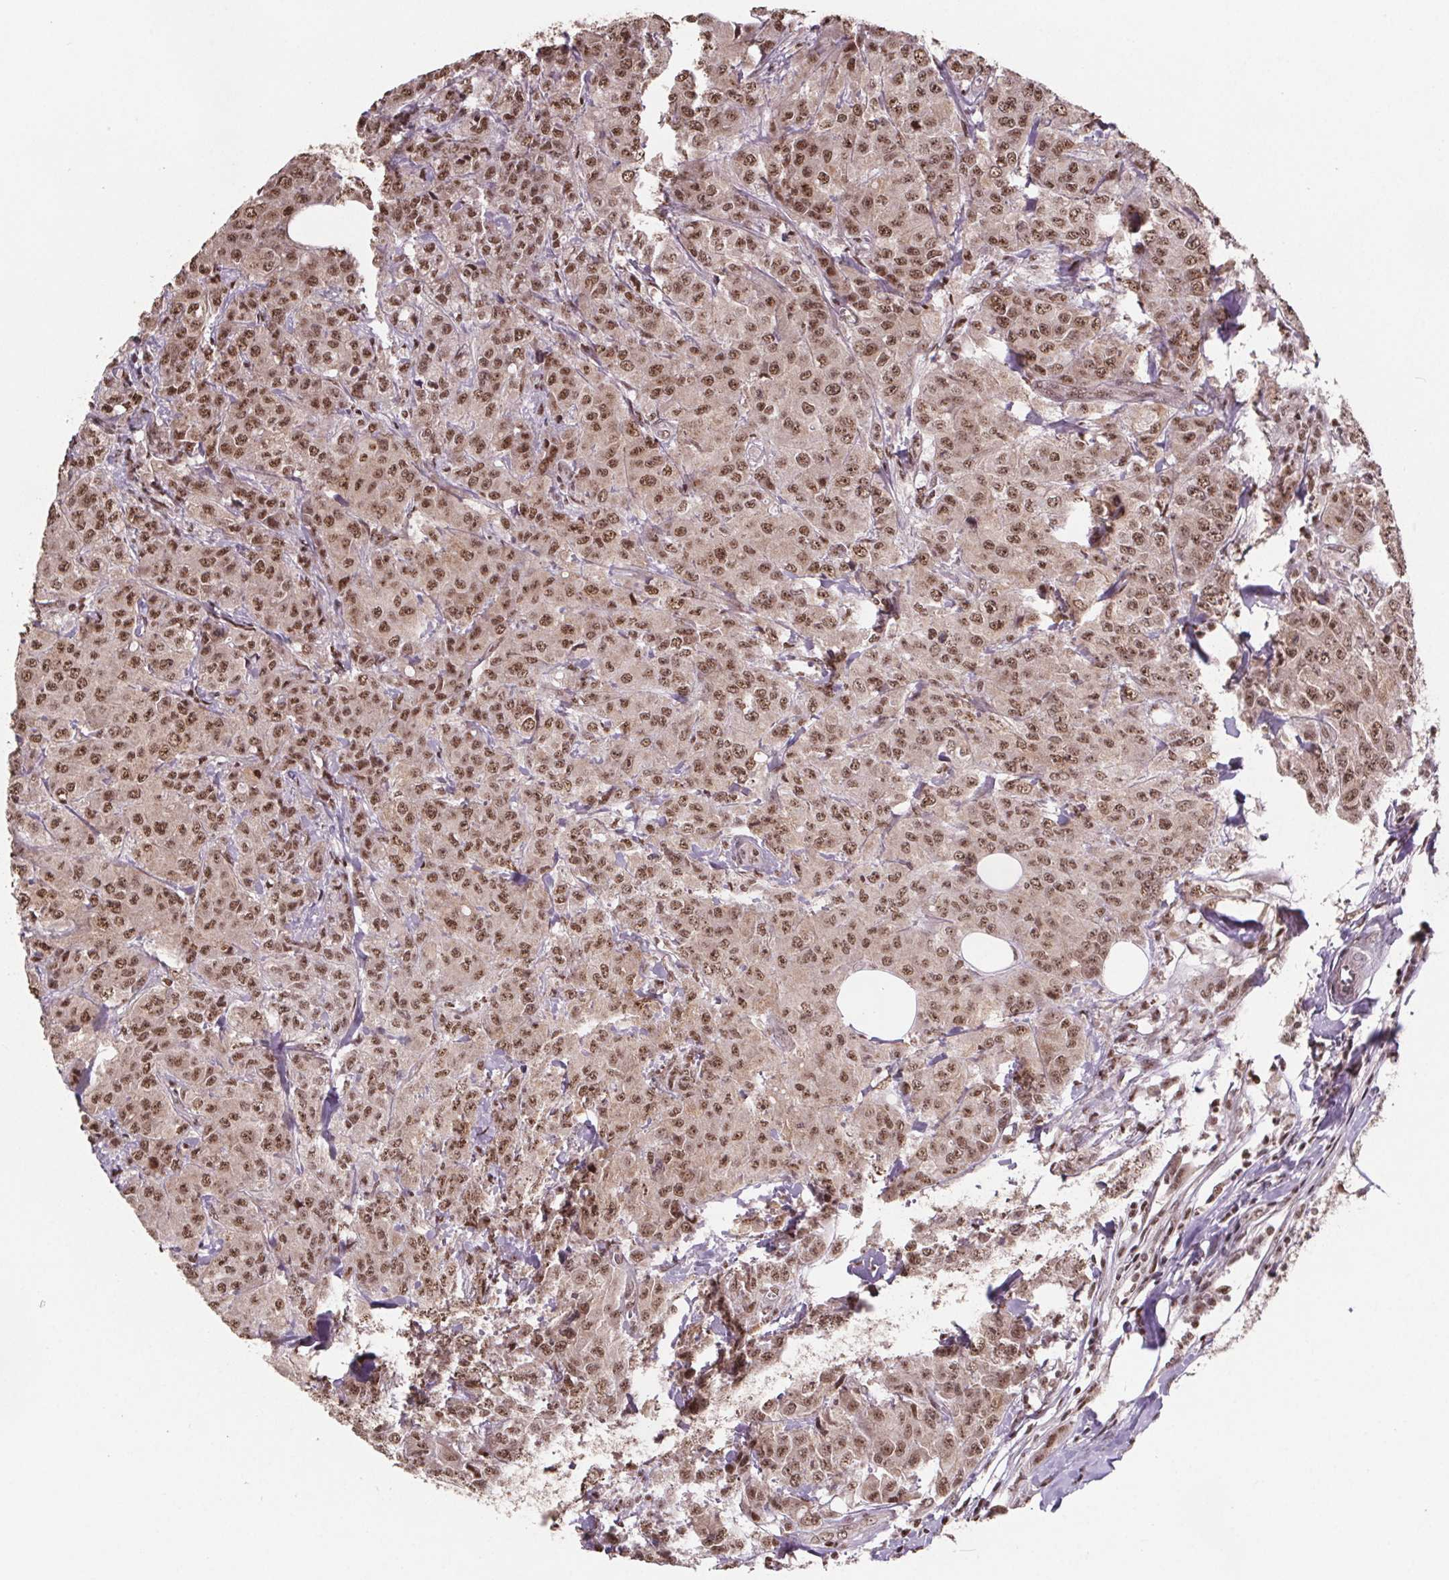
{"staining": {"intensity": "moderate", "quantity": ">75%", "location": "nuclear"}, "tissue": "breast cancer", "cell_type": "Tumor cells", "image_type": "cancer", "snomed": [{"axis": "morphology", "description": "Normal tissue, NOS"}, {"axis": "morphology", "description": "Duct carcinoma"}, {"axis": "topography", "description": "Breast"}], "caption": "Breast cancer tissue displays moderate nuclear expression in approximately >75% of tumor cells", "gene": "JARID2", "patient": {"sex": "female", "age": 43}}